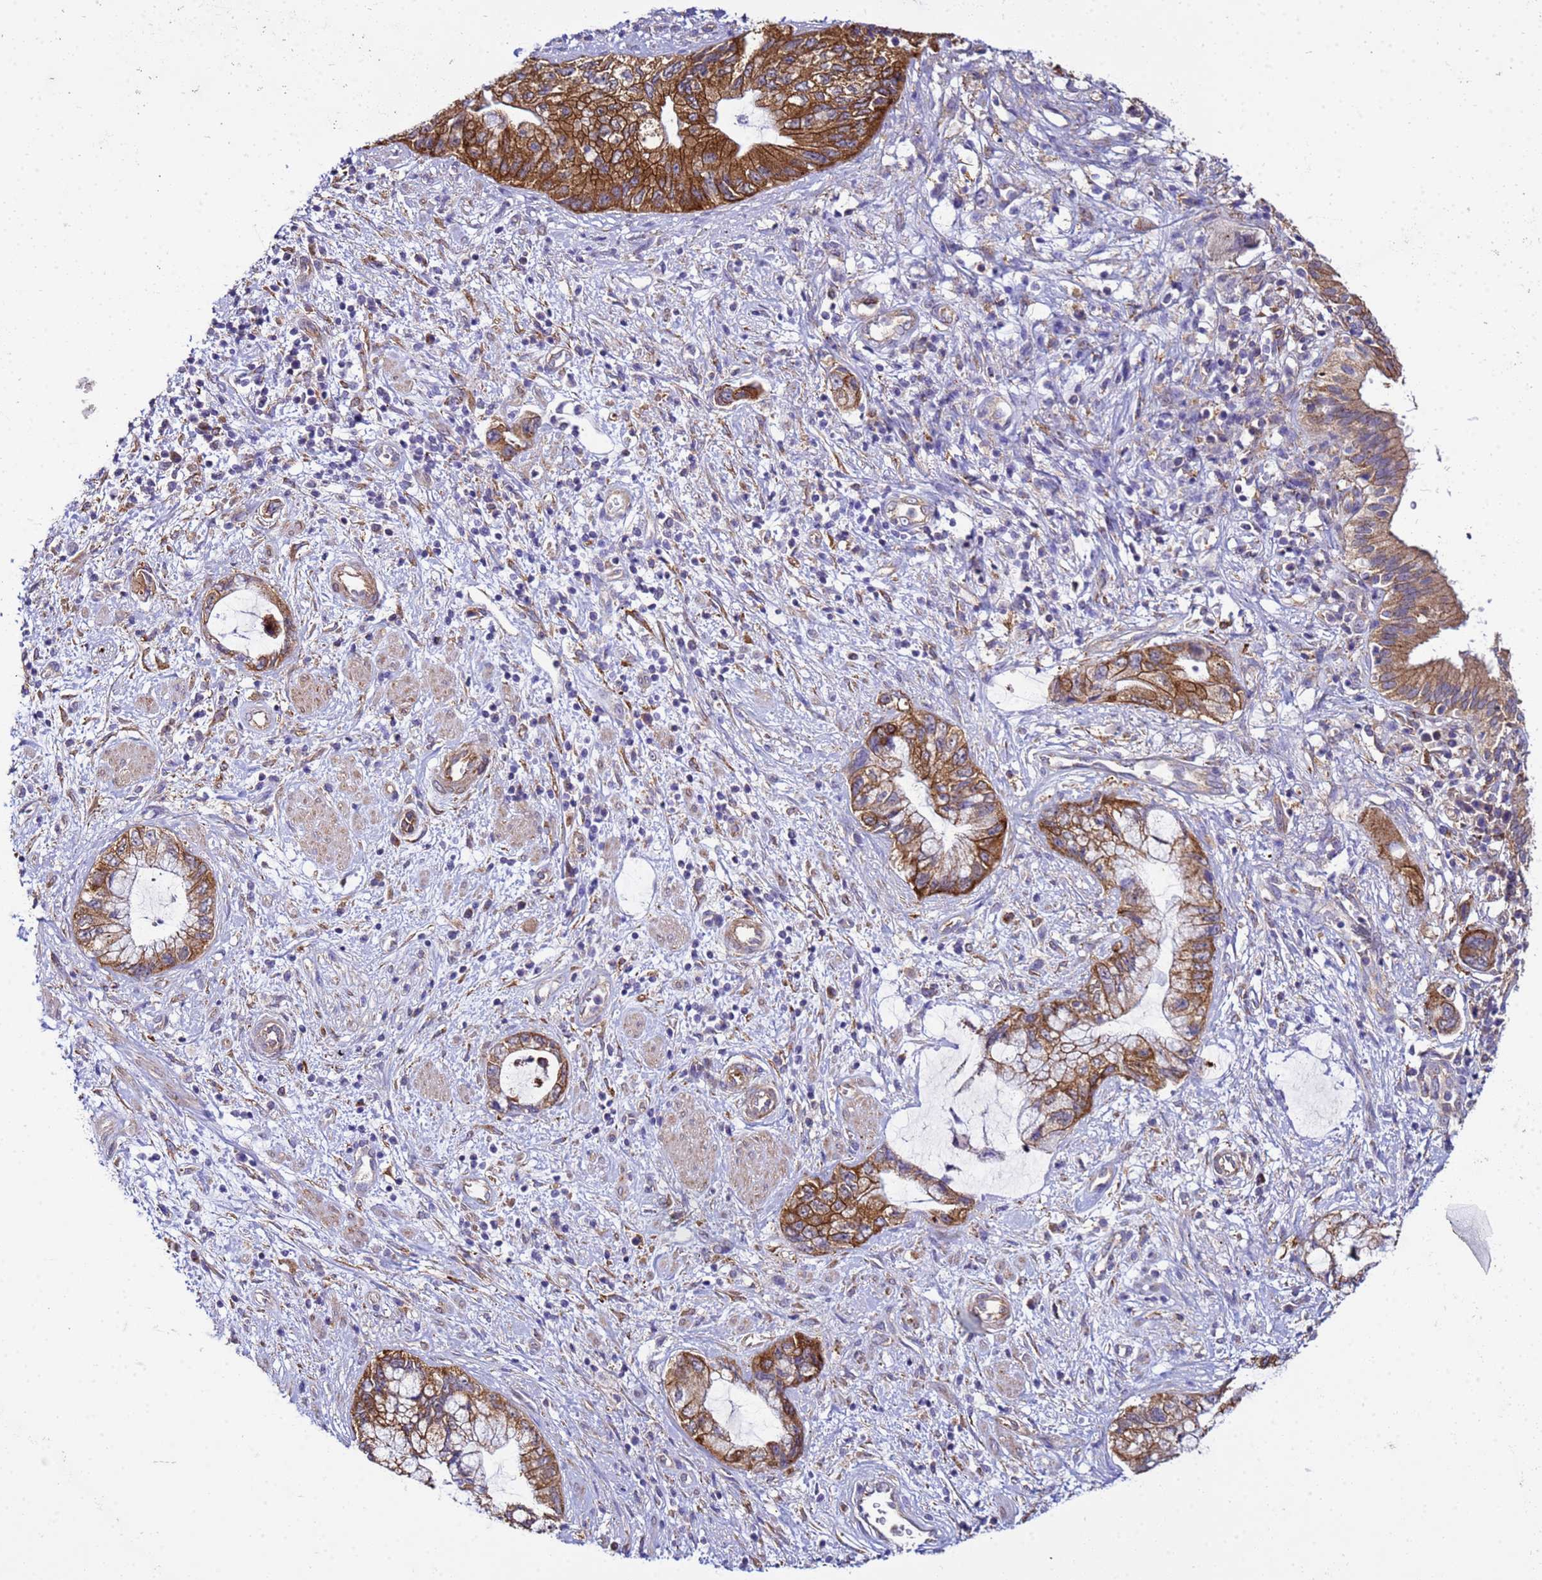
{"staining": {"intensity": "moderate", "quantity": ">75%", "location": "cytoplasmic/membranous"}, "tissue": "pancreatic cancer", "cell_type": "Tumor cells", "image_type": "cancer", "snomed": [{"axis": "morphology", "description": "Adenocarcinoma, NOS"}, {"axis": "topography", "description": "Pancreas"}], "caption": "Immunohistochemistry (IHC) staining of pancreatic adenocarcinoma, which demonstrates medium levels of moderate cytoplasmic/membranous positivity in approximately >75% of tumor cells indicating moderate cytoplasmic/membranous protein expression. The staining was performed using DAB (3,3'-diaminobenzidine) (brown) for protein detection and nuclei were counterstained in hematoxylin (blue).", "gene": "PKD1", "patient": {"sex": "female", "age": 73}}